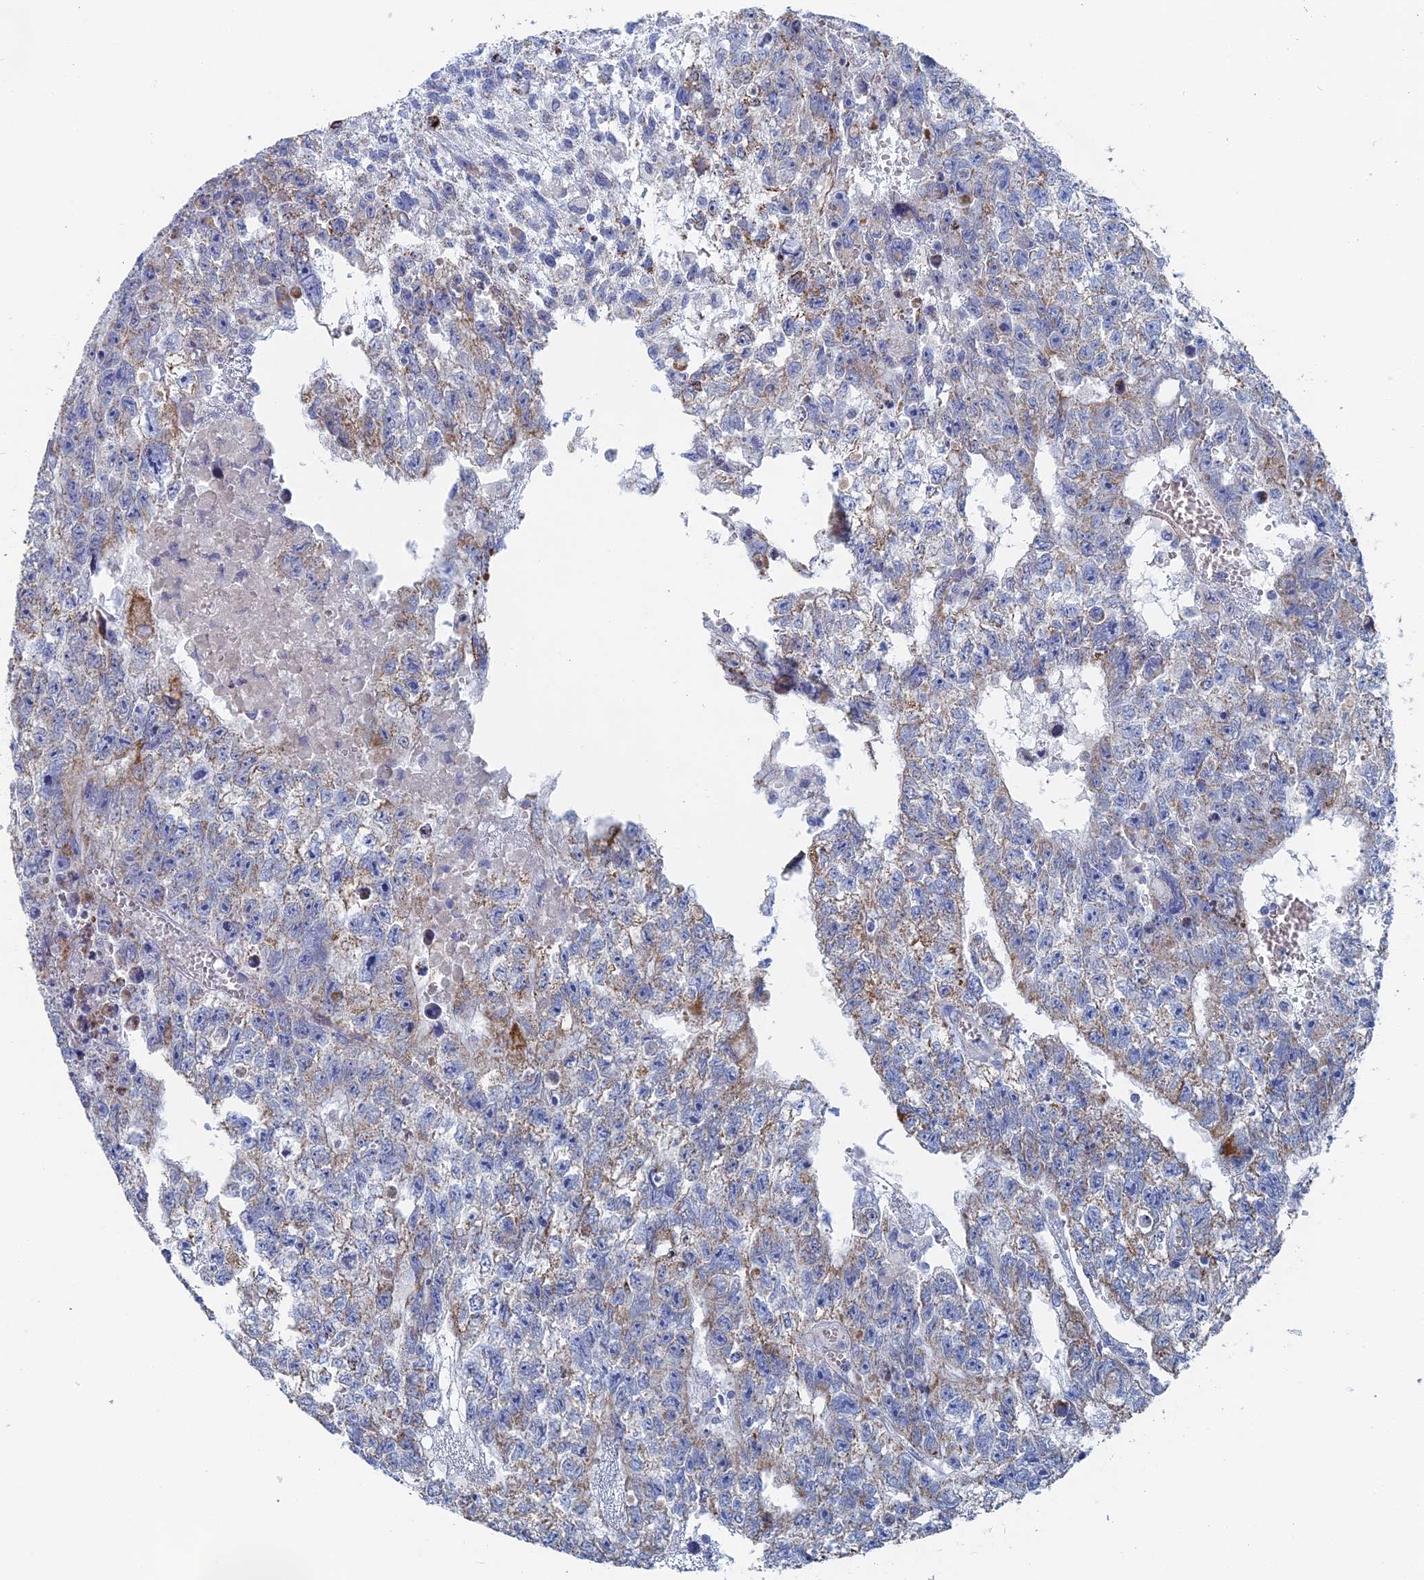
{"staining": {"intensity": "moderate", "quantity": "<25%", "location": "cytoplasmic/membranous"}, "tissue": "testis cancer", "cell_type": "Tumor cells", "image_type": "cancer", "snomed": [{"axis": "morphology", "description": "Carcinoma, Embryonal, NOS"}, {"axis": "topography", "description": "Testis"}], "caption": "Human testis cancer (embryonal carcinoma) stained for a protein (brown) reveals moderate cytoplasmic/membranous positive staining in approximately <25% of tumor cells.", "gene": "HIGD1A", "patient": {"sex": "male", "age": 26}}